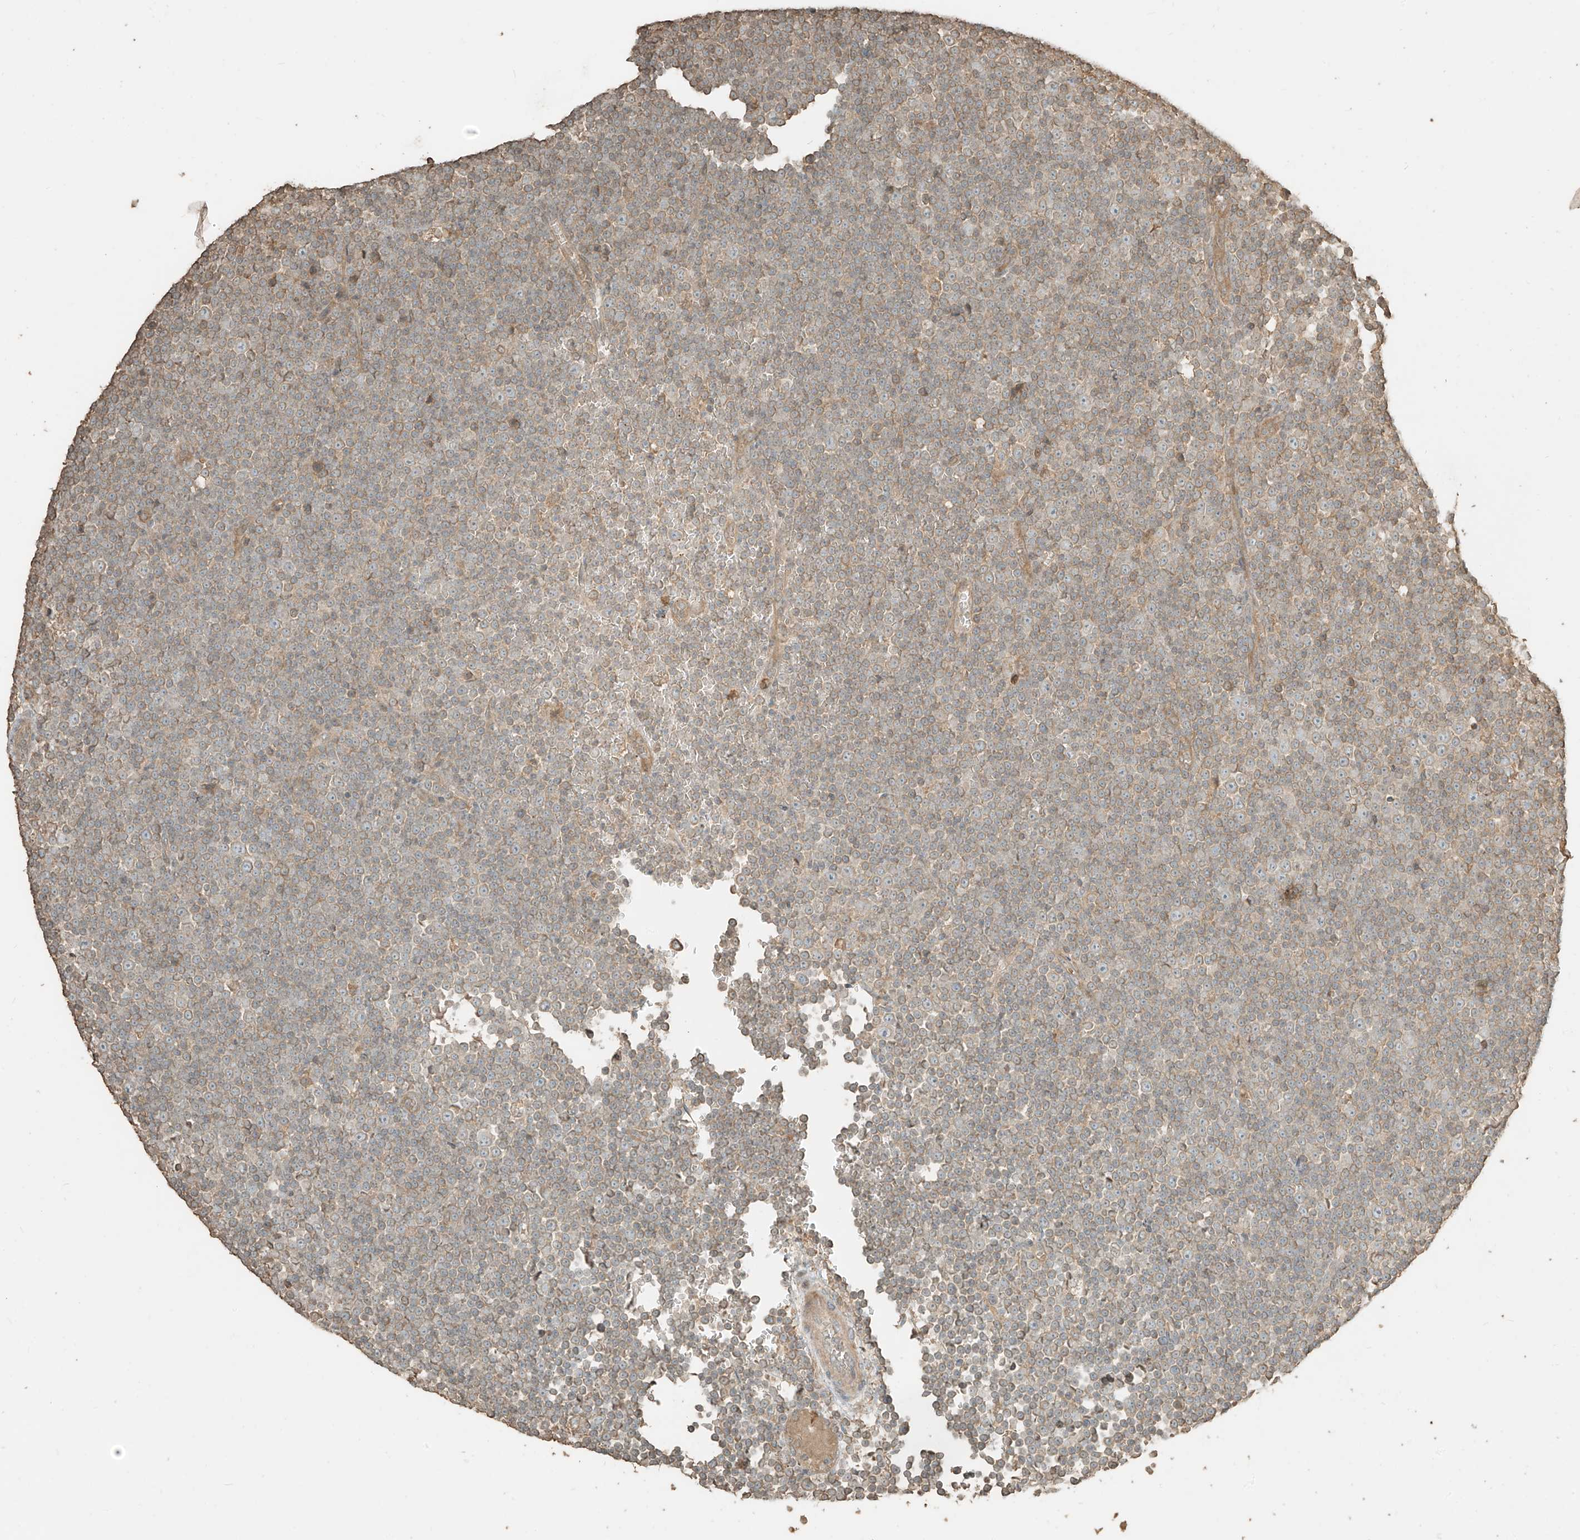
{"staining": {"intensity": "weak", "quantity": ">75%", "location": "cytoplasmic/membranous"}, "tissue": "lymphoma", "cell_type": "Tumor cells", "image_type": "cancer", "snomed": [{"axis": "morphology", "description": "Malignant lymphoma, non-Hodgkin's type, Low grade"}, {"axis": "topography", "description": "Lymph node"}], "caption": "Protein staining reveals weak cytoplasmic/membranous expression in about >75% of tumor cells in lymphoma.", "gene": "RFTN2", "patient": {"sex": "female", "age": 67}}